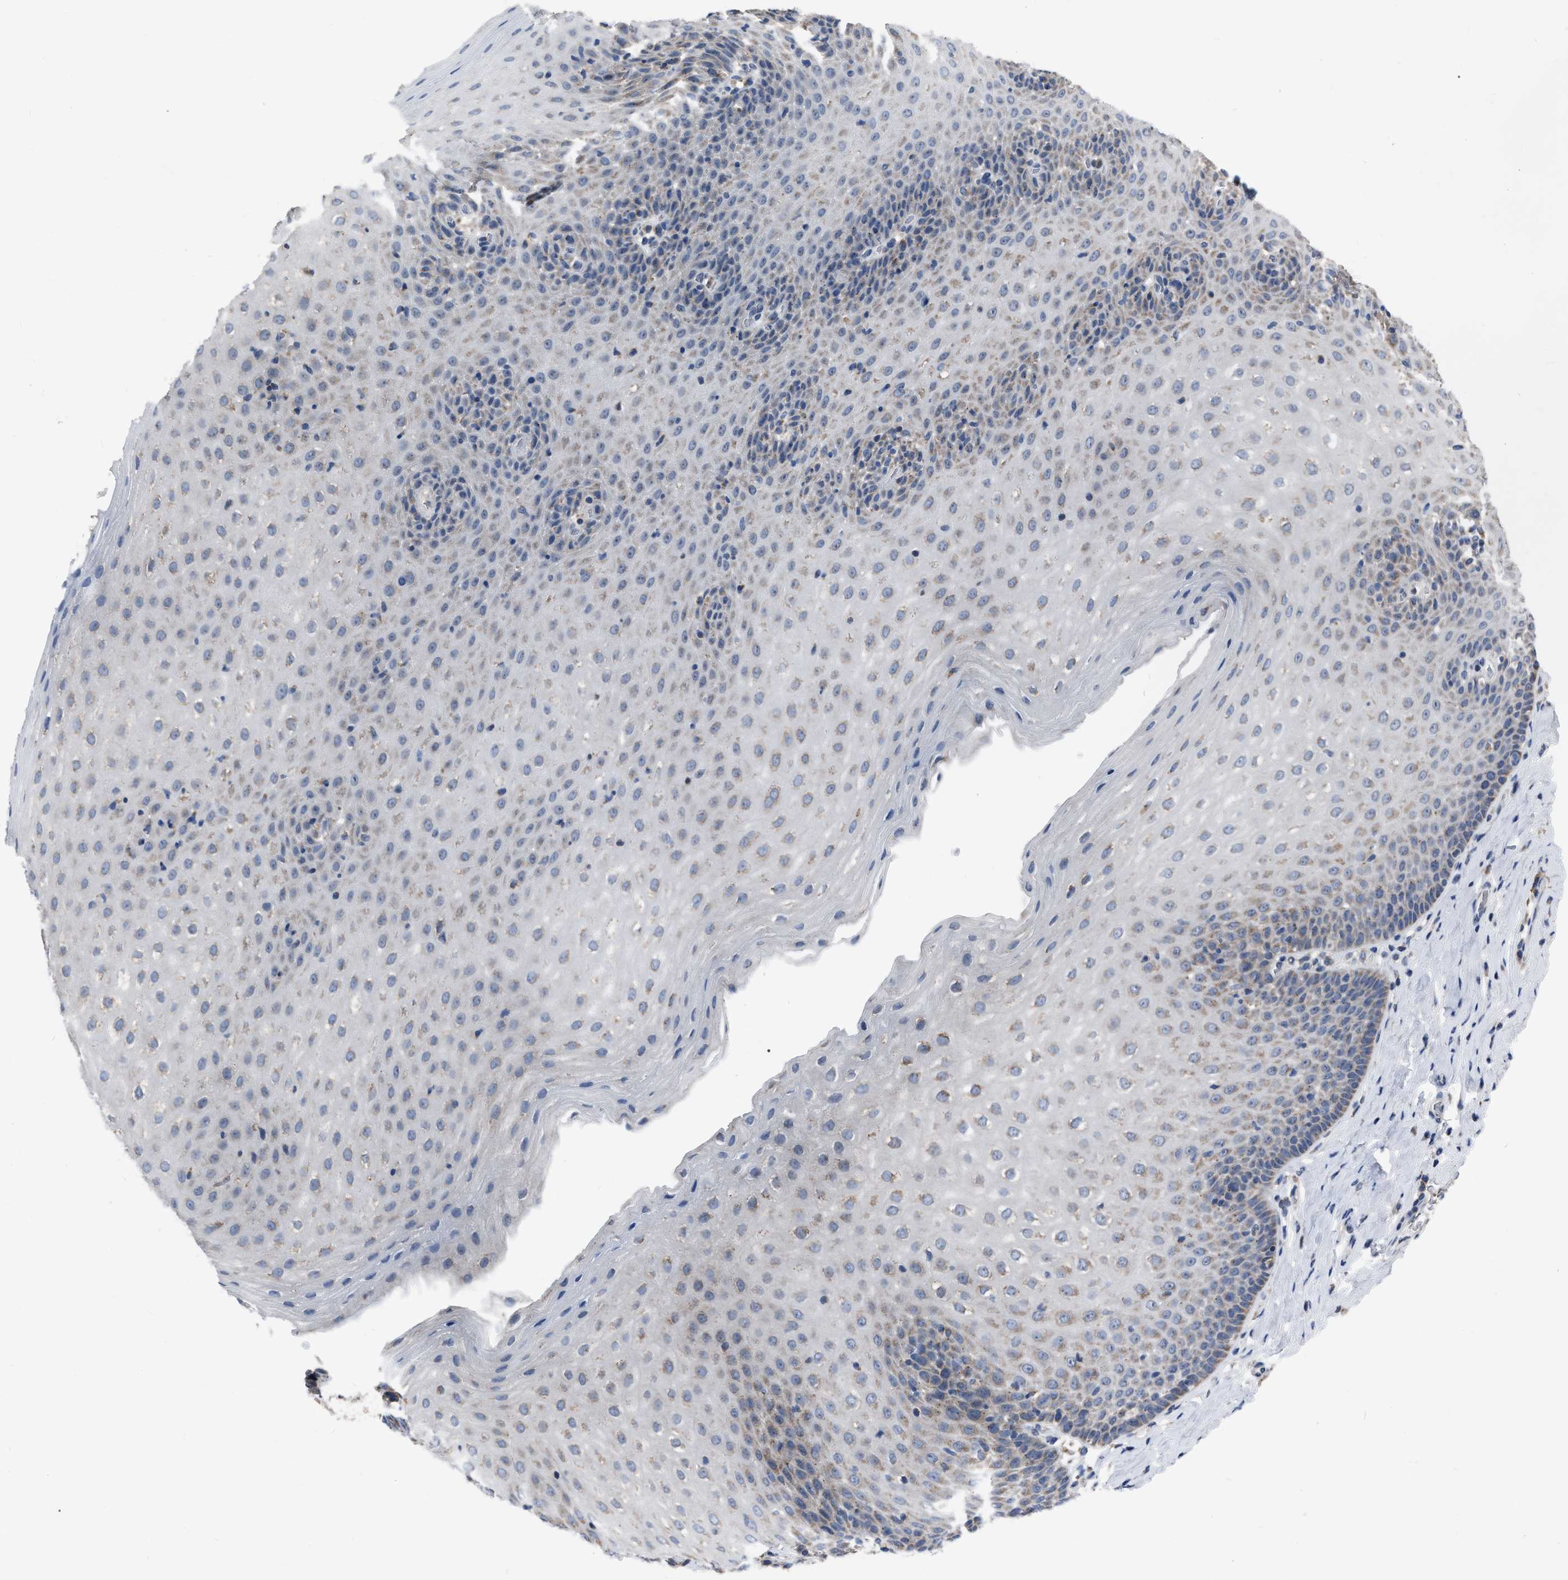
{"staining": {"intensity": "moderate", "quantity": "<25%", "location": "cytoplasmic/membranous"}, "tissue": "esophagus", "cell_type": "Squamous epithelial cells", "image_type": "normal", "snomed": [{"axis": "morphology", "description": "Normal tissue, NOS"}, {"axis": "topography", "description": "Esophagus"}], "caption": "The micrograph demonstrates staining of normal esophagus, revealing moderate cytoplasmic/membranous protein expression (brown color) within squamous epithelial cells. (Stains: DAB (3,3'-diaminobenzidine) in brown, nuclei in blue, Microscopy: brightfield microscopy at high magnification).", "gene": "DDX56", "patient": {"sex": "female", "age": 61}}